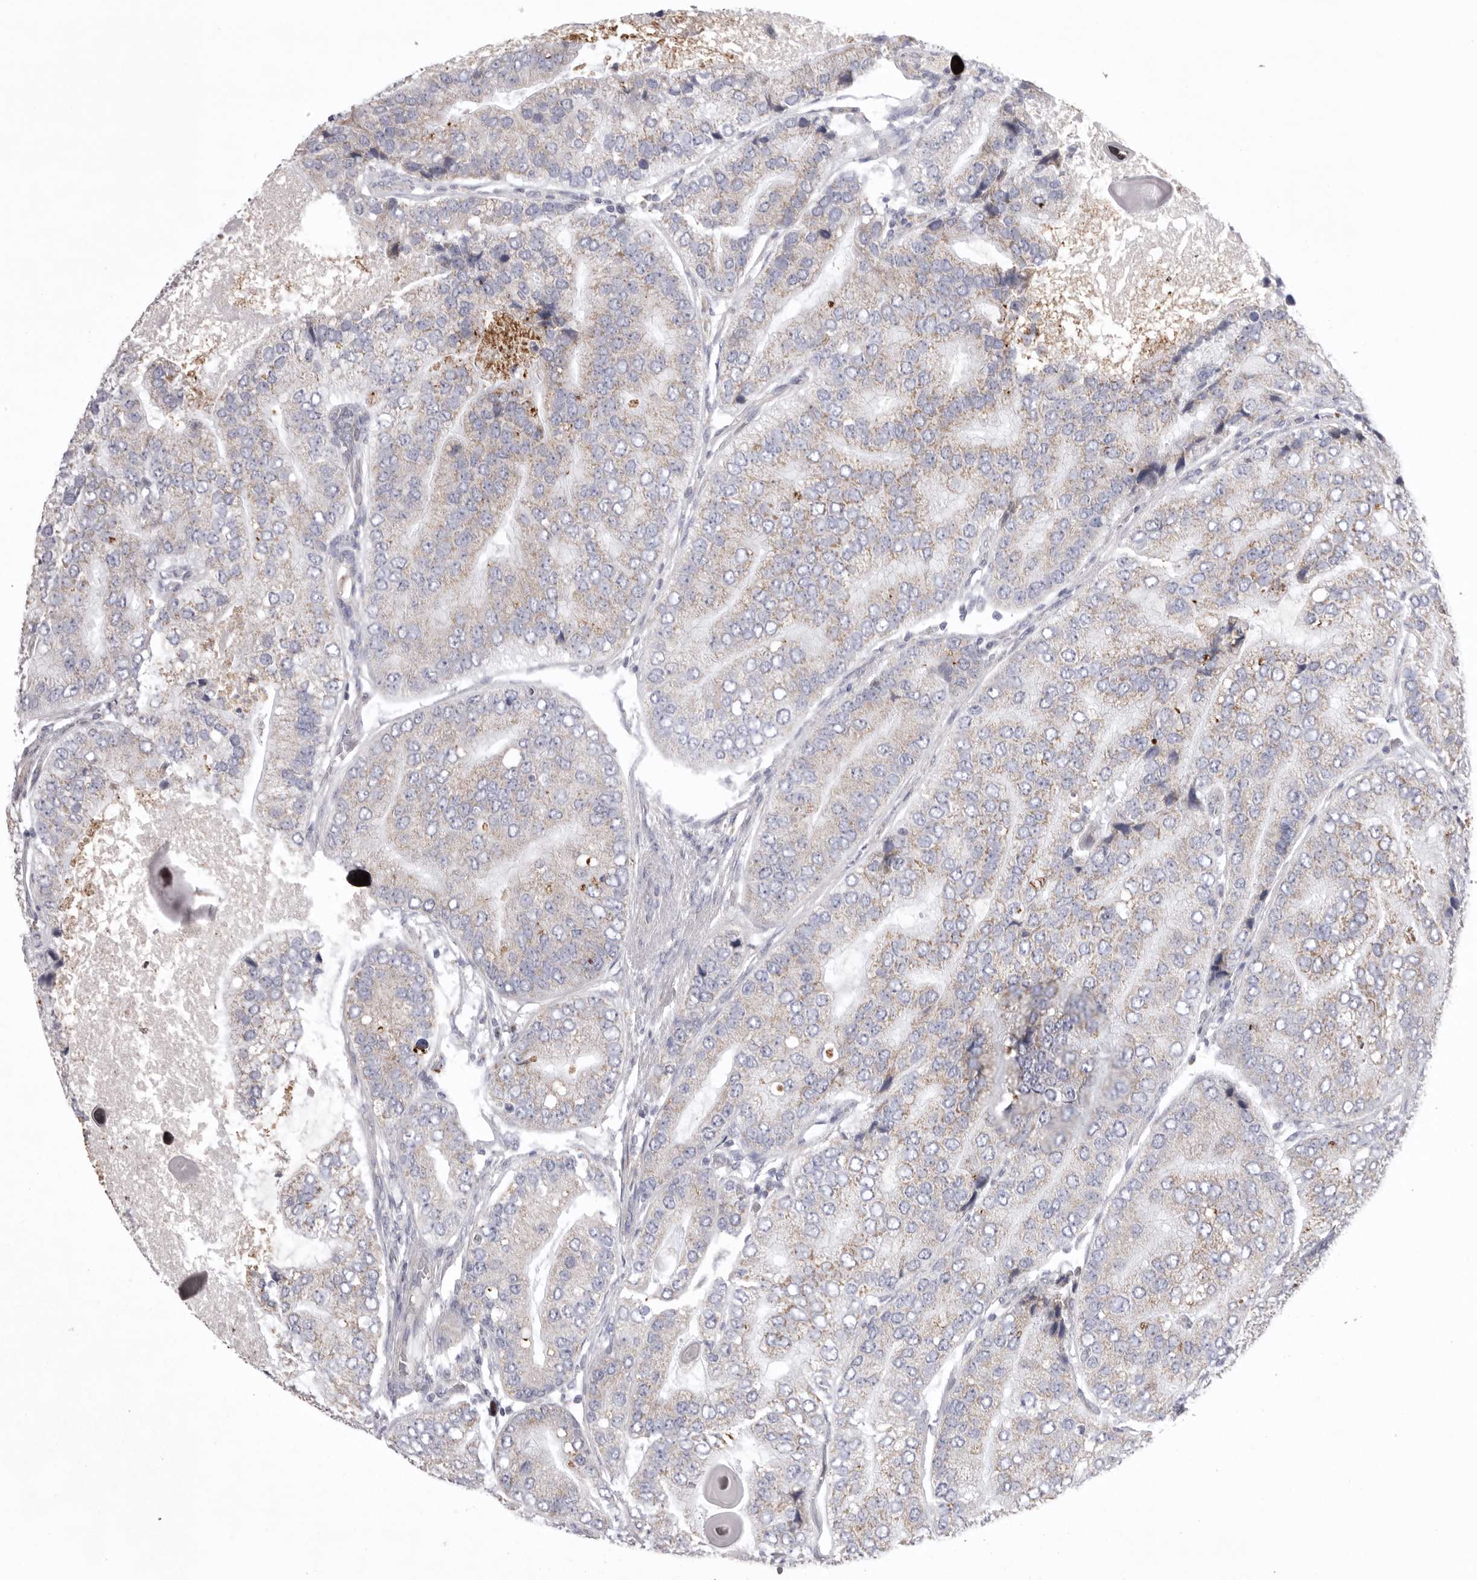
{"staining": {"intensity": "weak", "quantity": "<25%", "location": "cytoplasmic/membranous"}, "tissue": "prostate cancer", "cell_type": "Tumor cells", "image_type": "cancer", "snomed": [{"axis": "morphology", "description": "Adenocarcinoma, High grade"}, {"axis": "topography", "description": "Prostate"}], "caption": "High power microscopy image of an immunohistochemistry photomicrograph of prostate adenocarcinoma (high-grade), revealing no significant expression in tumor cells.", "gene": "VDAC3", "patient": {"sex": "male", "age": 70}}